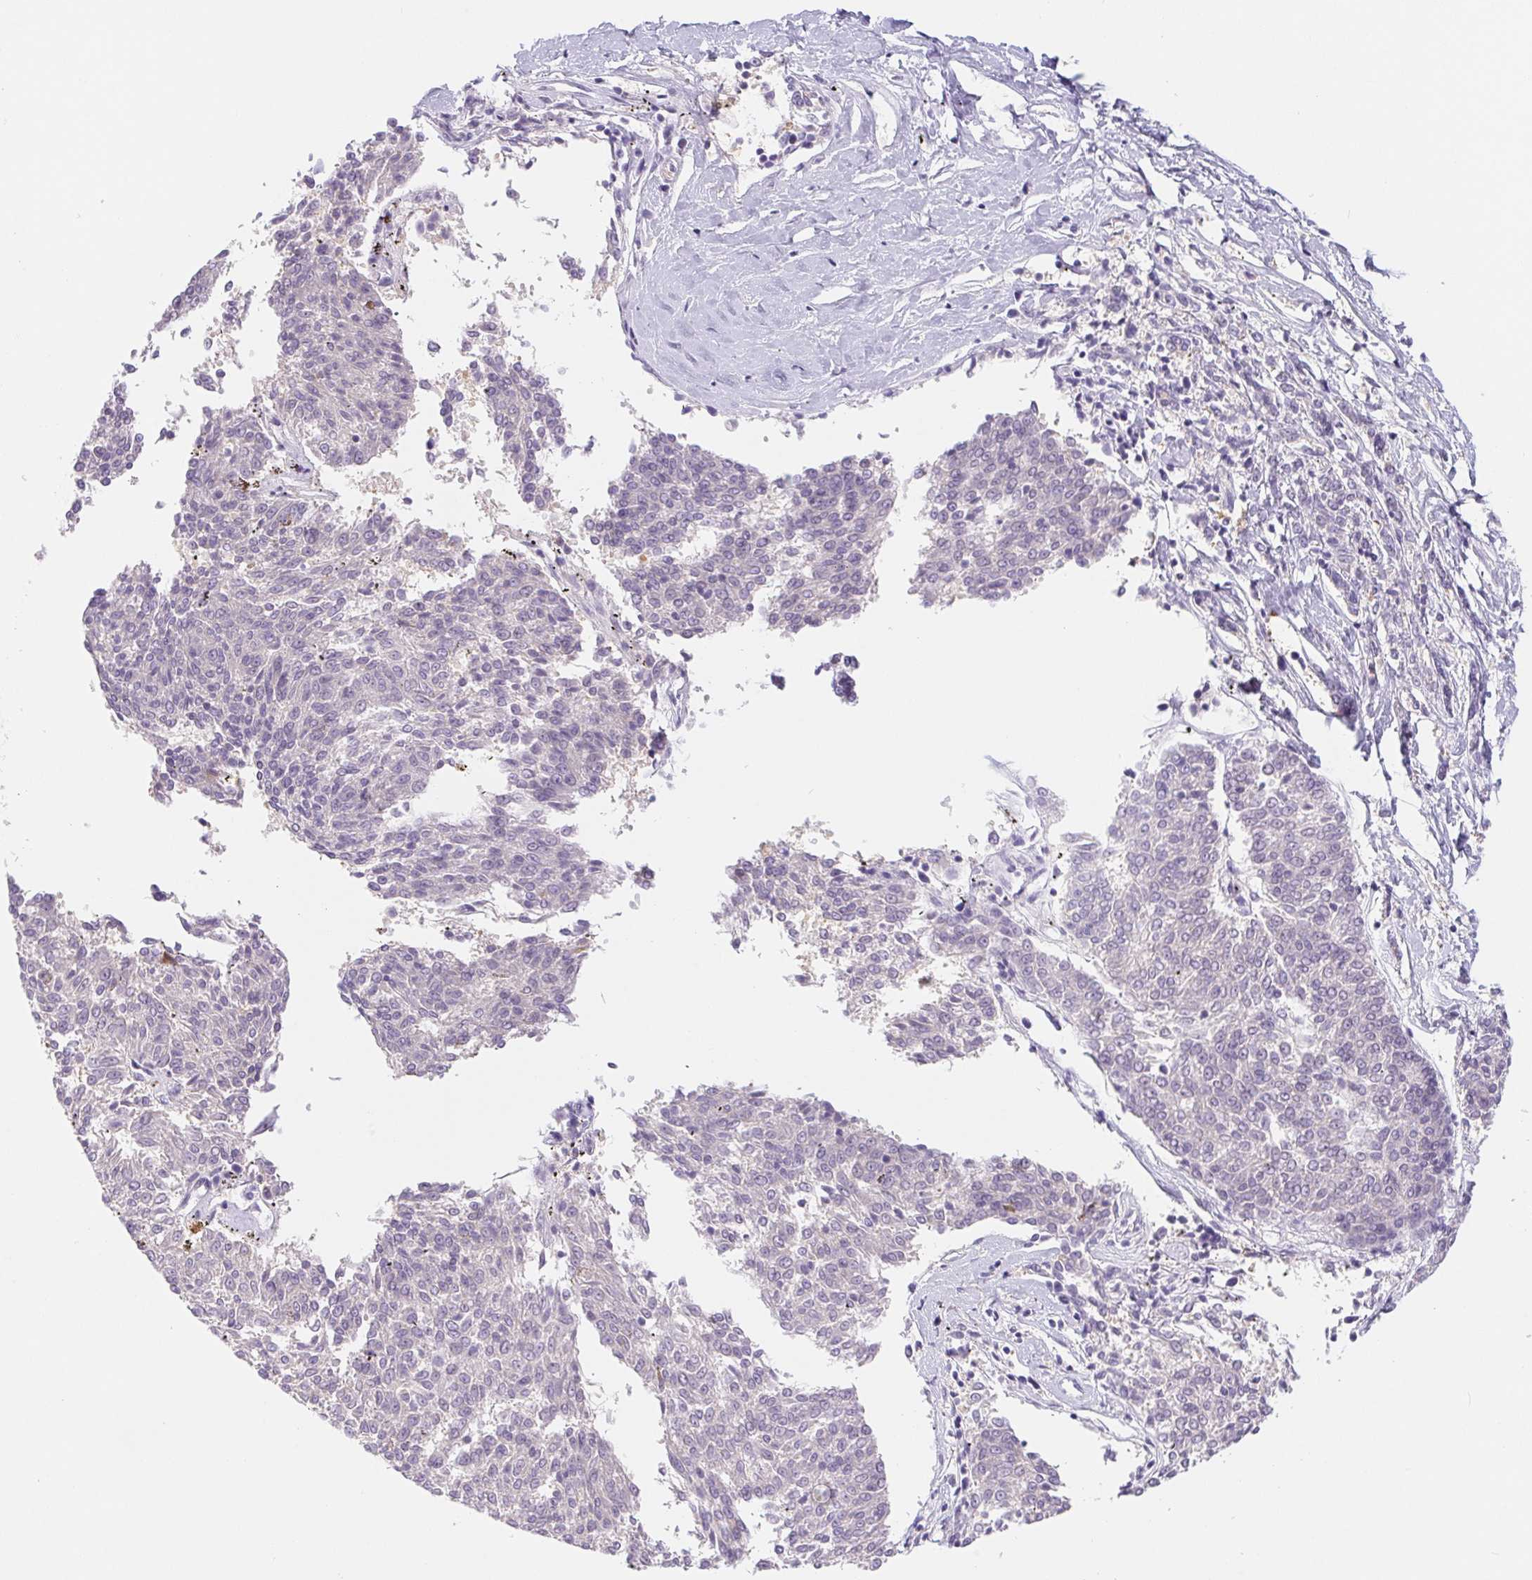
{"staining": {"intensity": "negative", "quantity": "none", "location": "none"}, "tissue": "melanoma", "cell_type": "Tumor cells", "image_type": "cancer", "snomed": [{"axis": "morphology", "description": "Malignant melanoma, NOS"}, {"axis": "topography", "description": "Skin"}], "caption": "DAB (3,3'-diaminobenzidine) immunohistochemical staining of melanoma shows no significant staining in tumor cells.", "gene": "DYNC2LI1", "patient": {"sex": "female", "age": 72}}